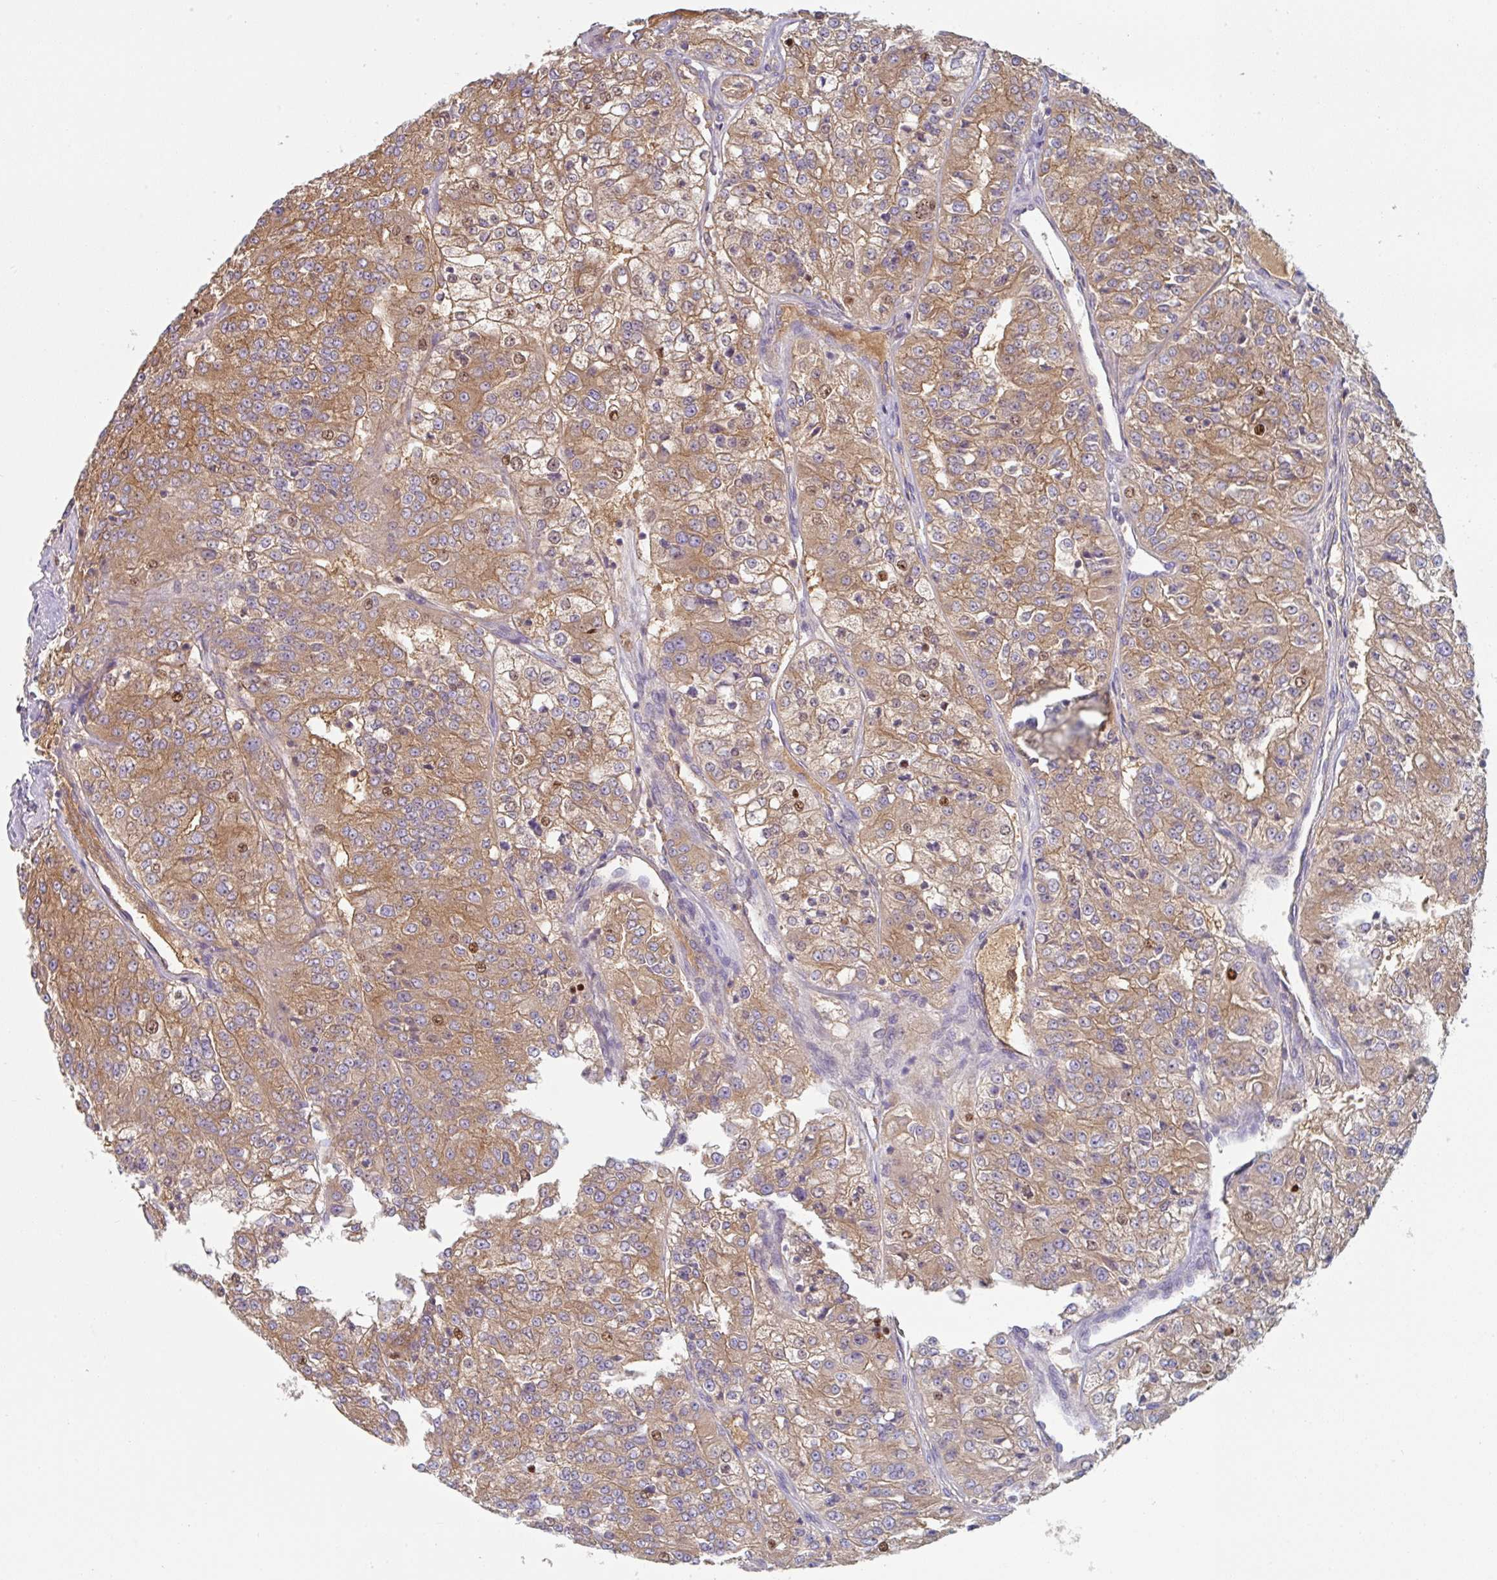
{"staining": {"intensity": "moderate", "quantity": ">75%", "location": "cytoplasmic/membranous,nuclear"}, "tissue": "renal cancer", "cell_type": "Tumor cells", "image_type": "cancer", "snomed": [{"axis": "morphology", "description": "Adenocarcinoma, NOS"}, {"axis": "topography", "description": "Kidney"}], "caption": "Human adenocarcinoma (renal) stained for a protein (brown) shows moderate cytoplasmic/membranous and nuclear positive staining in approximately >75% of tumor cells.", "gene": "AMPD2", "patient": {"sex": "female", "age": 63}}